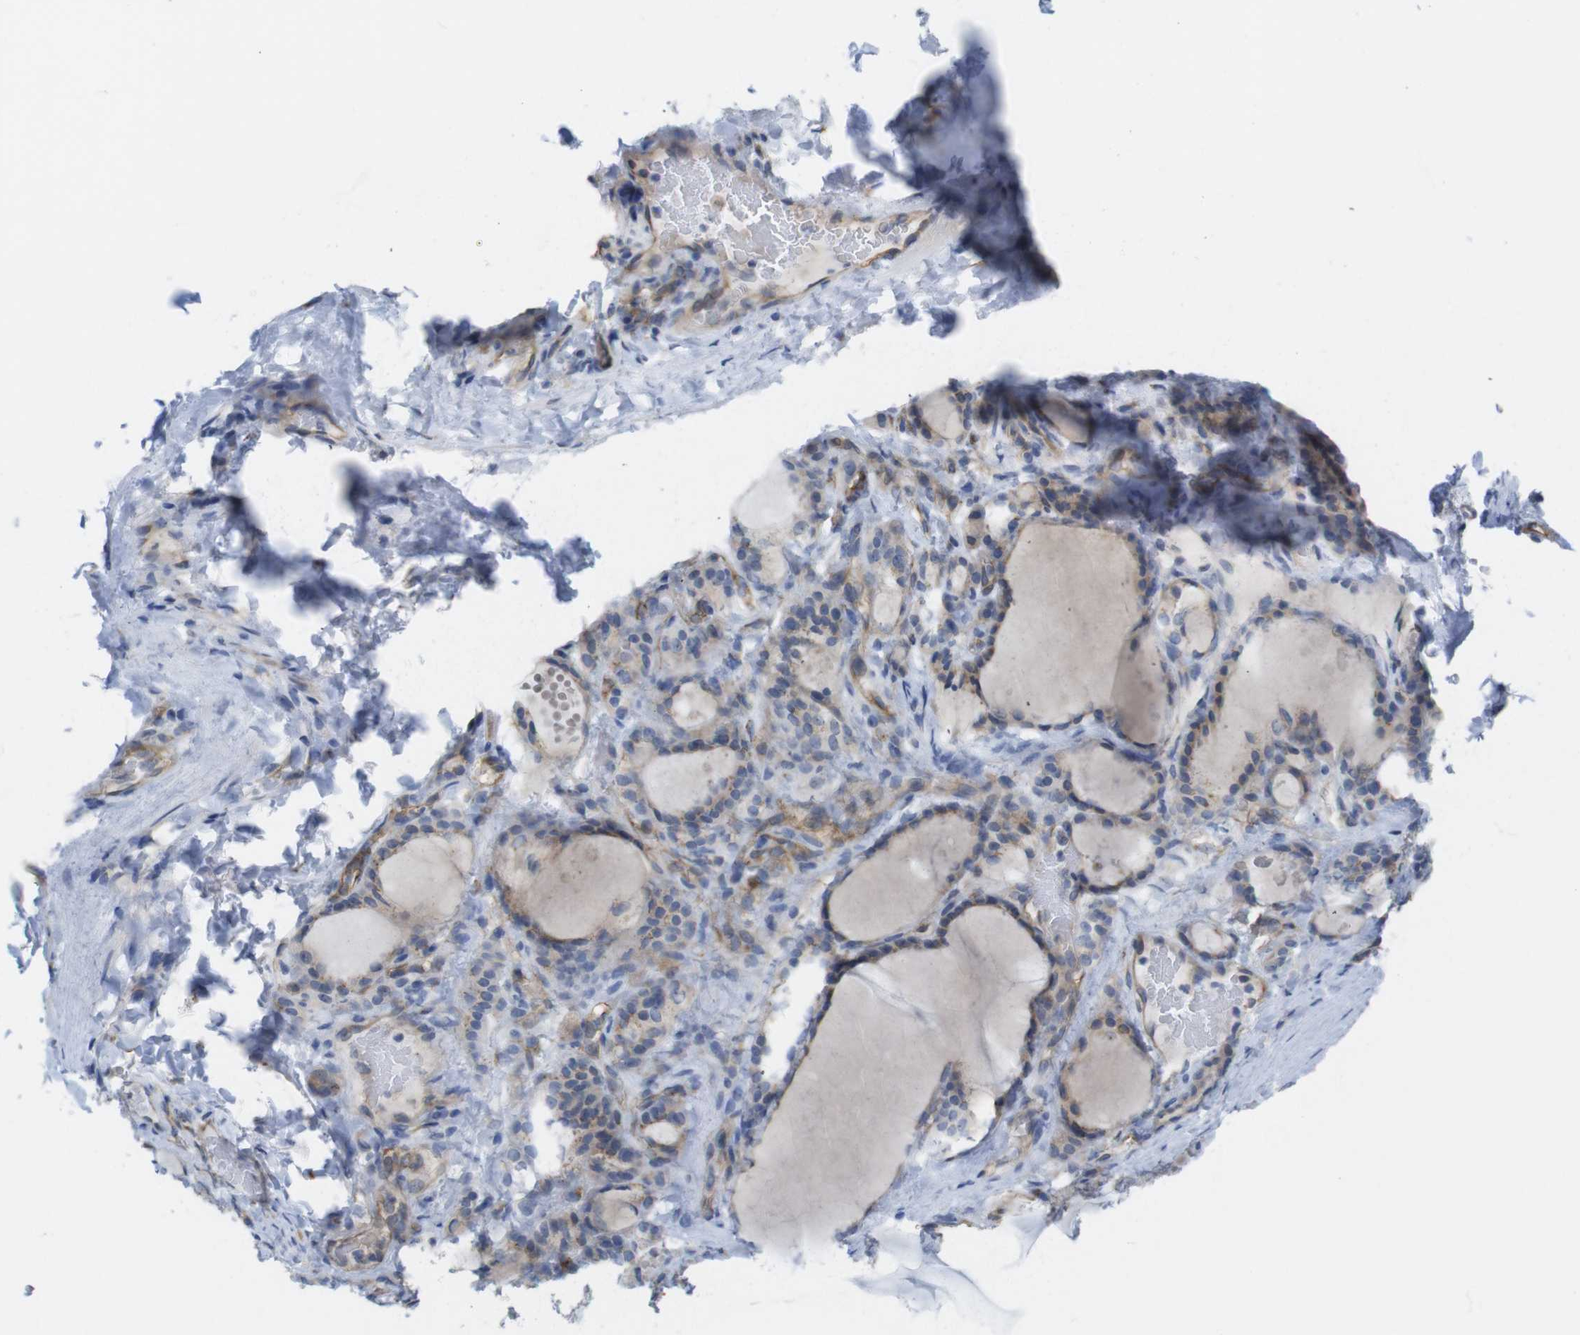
{"staining": {"intensity": "weak", "quantity": "25%-75%", "location": "cytoplasmic/membranous"}, "tissue": "thyroid gland", "cell_type": "Glandular cells", "image_type": "normal", "snomed": [{"axis": "morphology", "description": "Normal tissue, NOS"}, {"axis": "topography", "description": "Thyroid gland"}], "caption": "Protein expression analysis of normal thyroid gland reveals weak cytoplasmic/membranous expression in approximately 25%-75% of glandular cells.", "gene": "CCR6", "patient": {"sex": "female", "age": 28}}